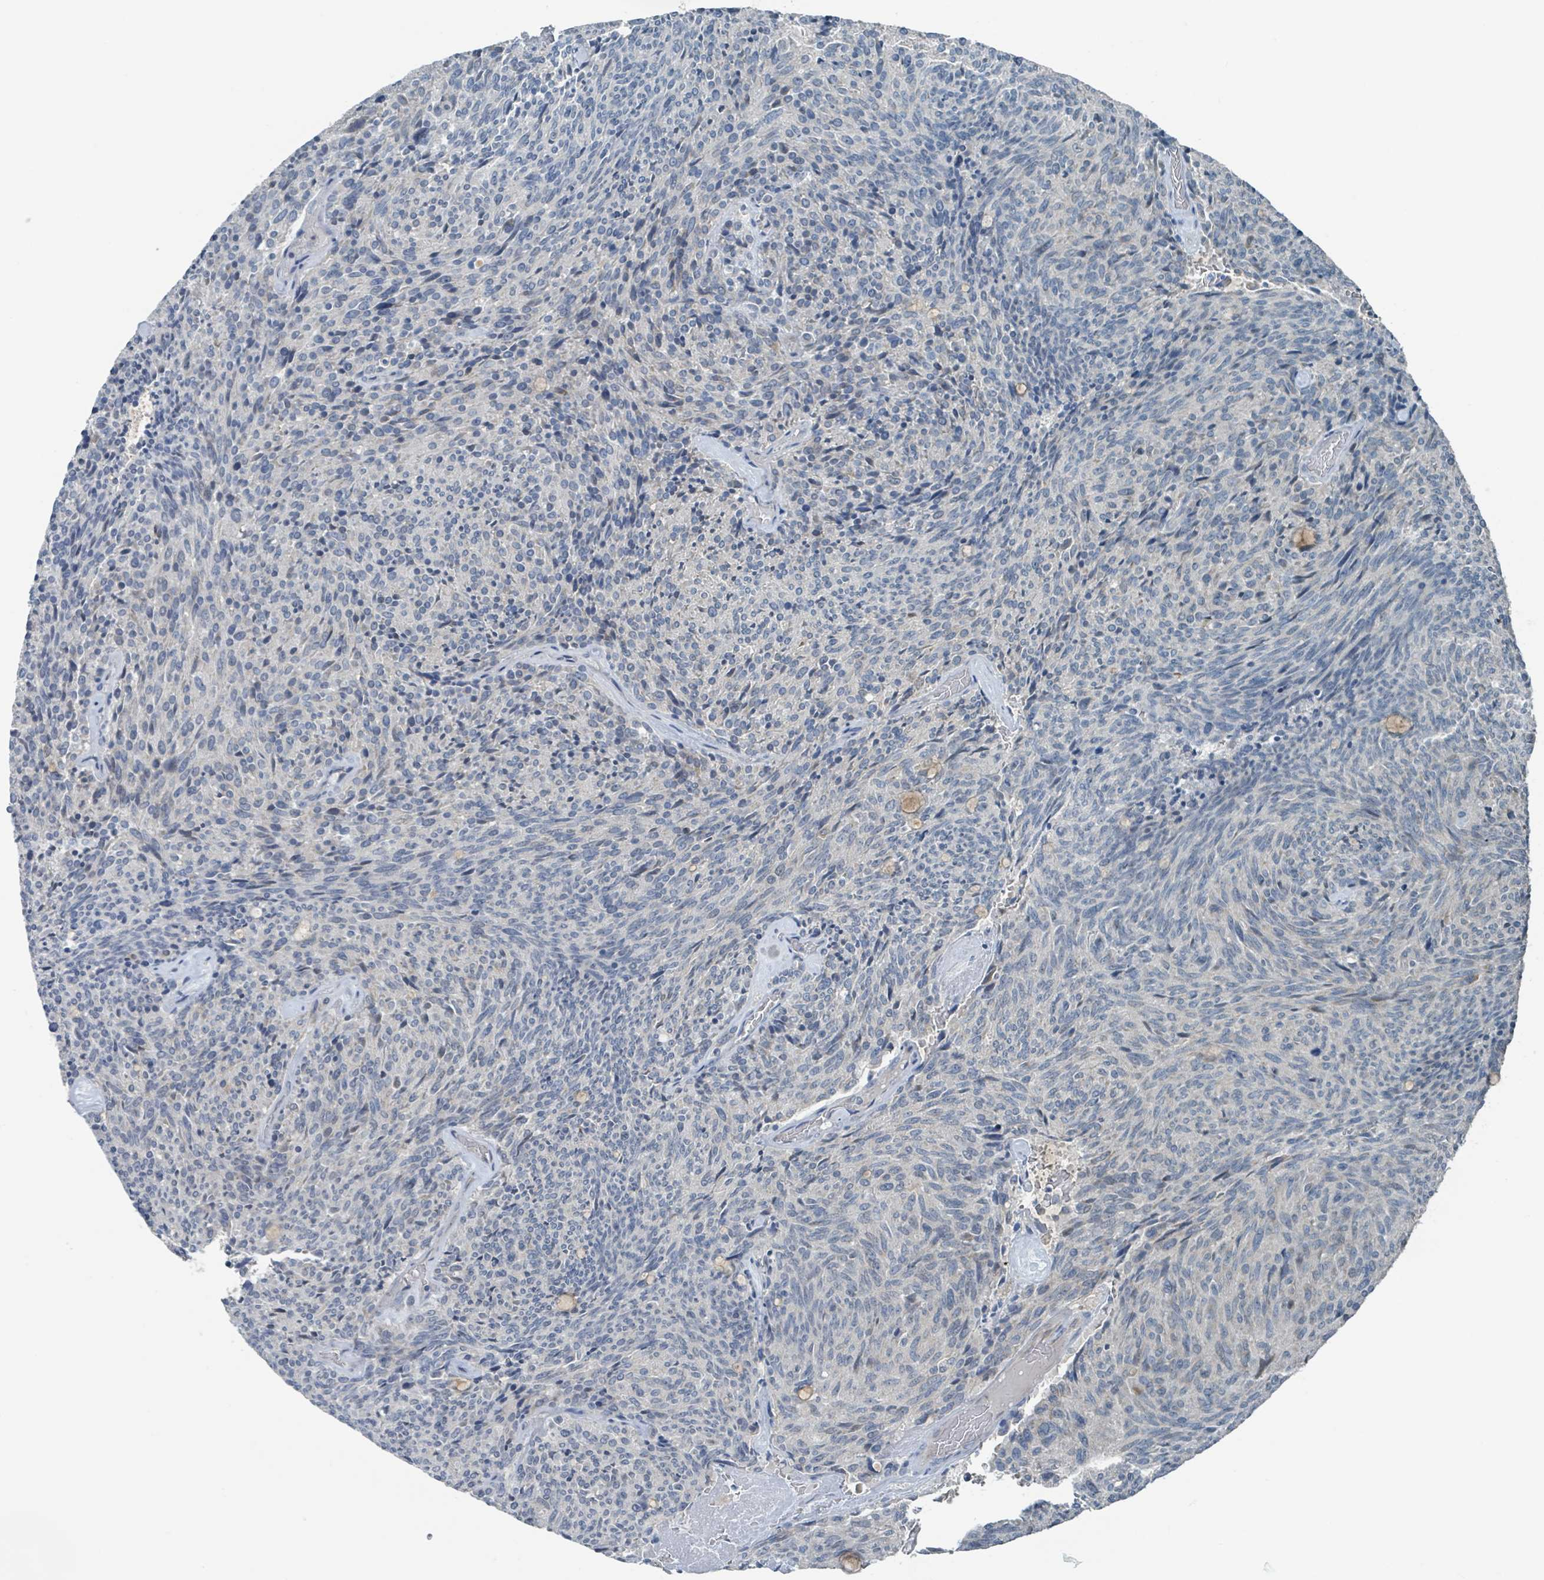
{"staining": {"intensity": "negative", "quantity": "none", "location": "none"}, "tissue": "carcinoid", "cell_type": "Tumor cells", "image_type": "cancer", "snomed": [{"axis": "morphology", "description": "Carcinoid, malignant, NOS"}, {"axis": "topography", "description": "Pancreas"}], "caption": "DAB (3,3'-diaminobenzidine) immunohistochemical staining of malignant carcinoid demonstrates no significant expression in tumor cells.", "gene": "ACBD4", "patient": {"sex": "female", "age": 54}}